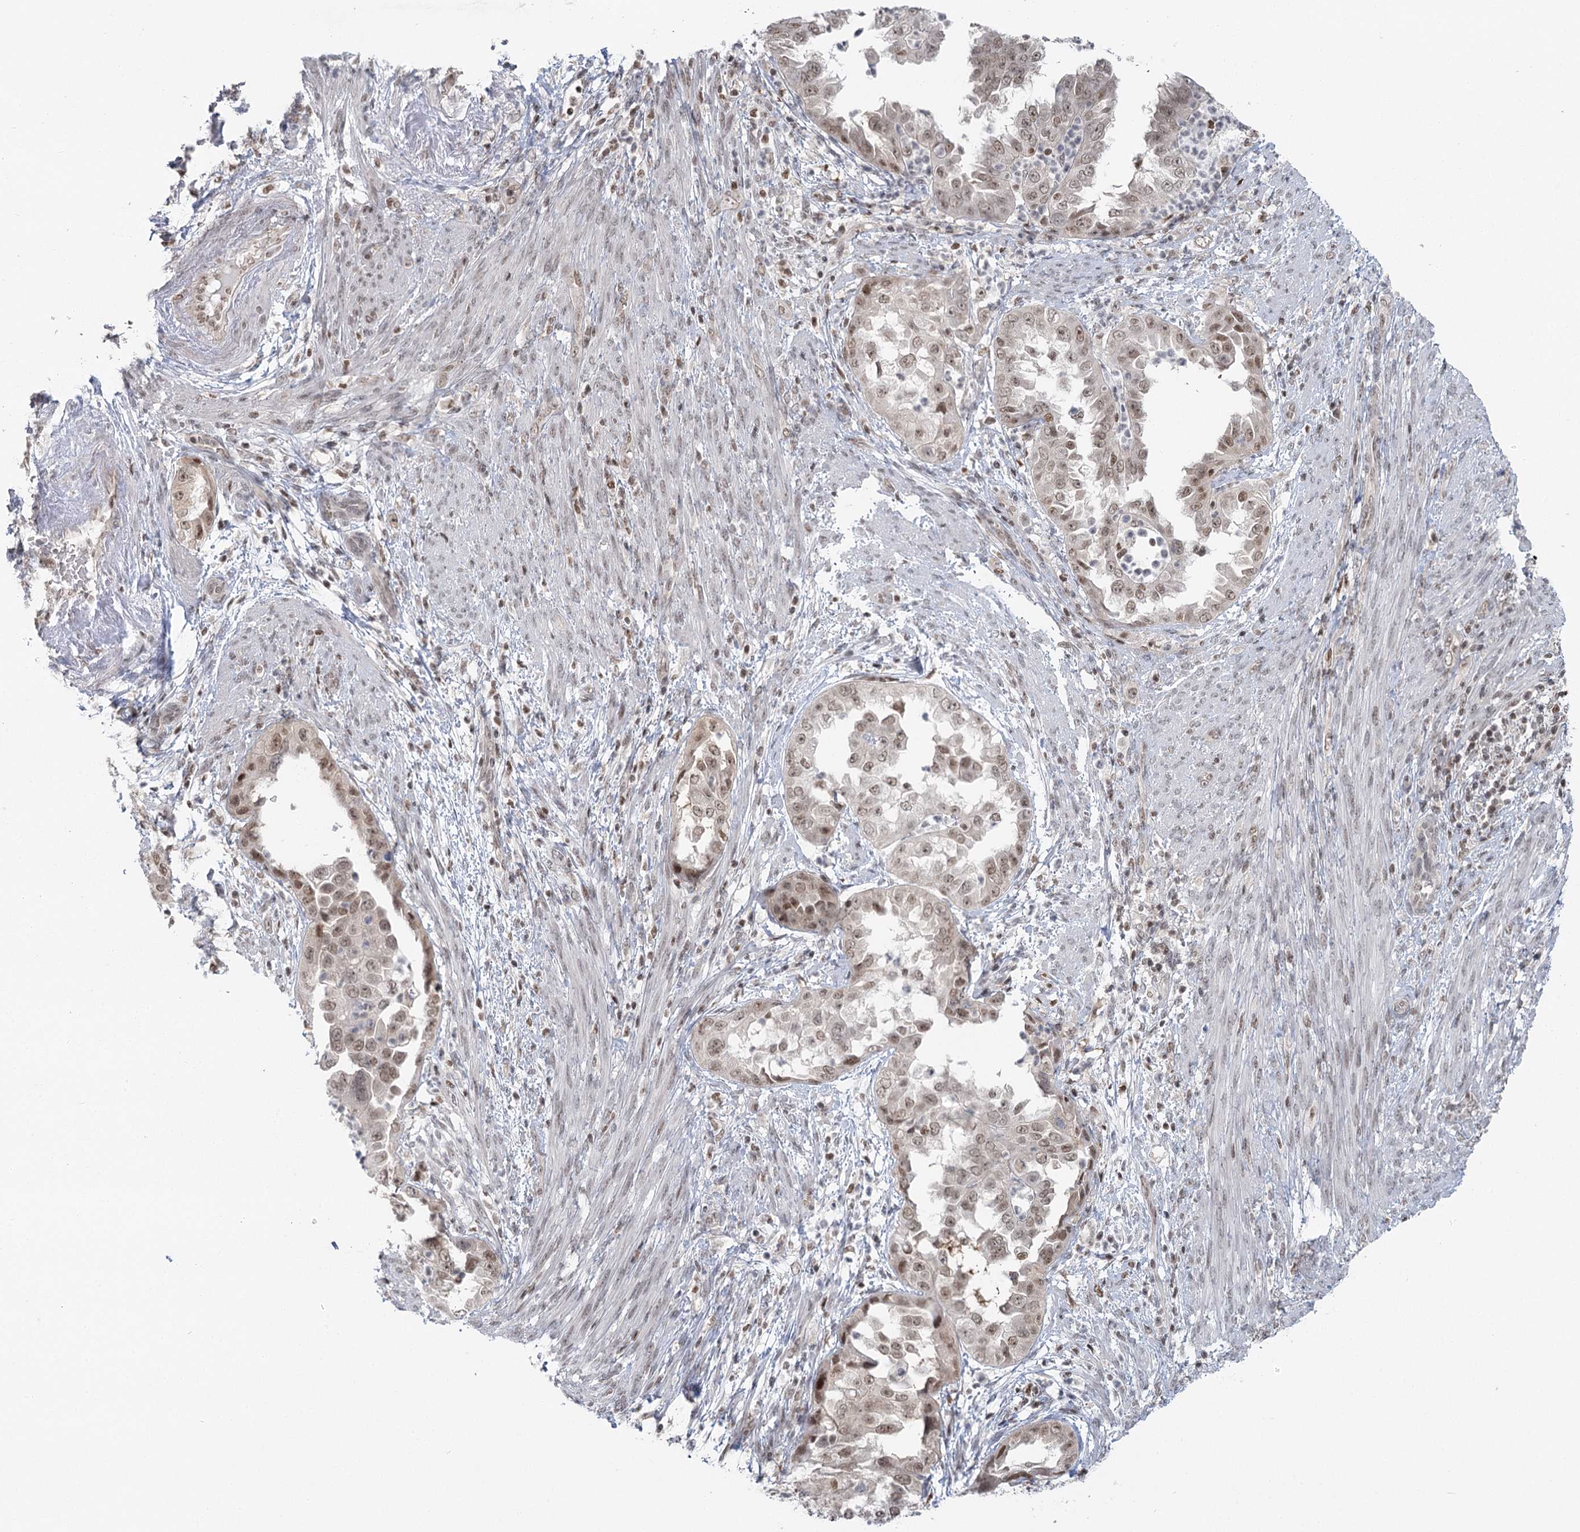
{"staining": {"intensity": "weak", "quantity": ">75%", "location": "nuclear"}, "tissue": "endometrial cancer", "cell_type": "Tumor cells", "image_type": "cancer", "snomed": [{"axis": "morphology", "description": "Adenocarcinoma, NOS"}, {"axis": "topography", "description": "Endometrium"}], "caption": "Immunohistochemical staining of endometrial adenocarcinoma reveals weak nuclear protein staining in about >75% of tumor cells. Nuclei are stained in blue.", "gene": "PDS5A", "patient": {"sex": "female", "age": 85}}